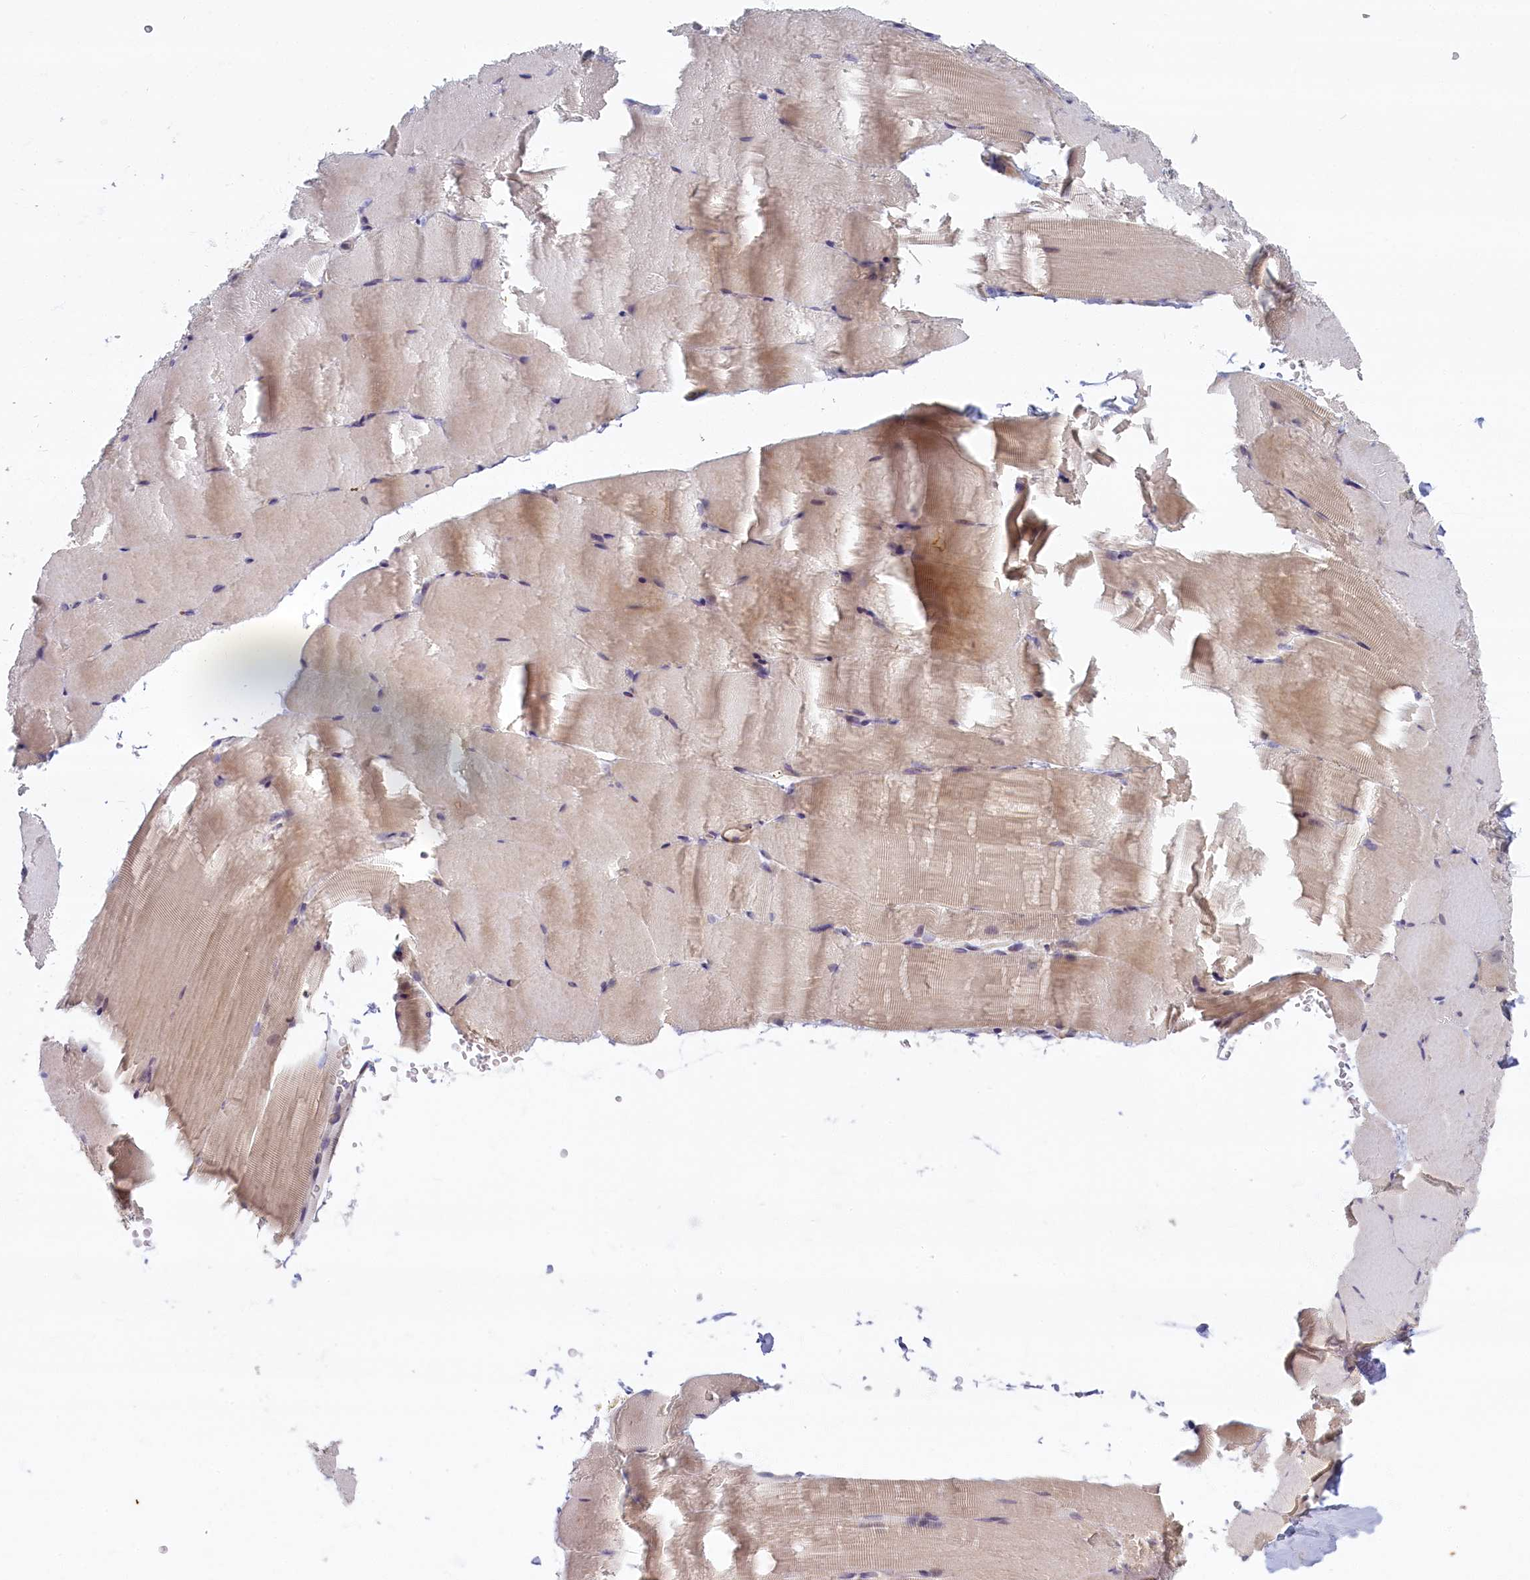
{"staining": {"intensity": "weak", "quantity": "<25%", "location": "cytoplasmic/membranous"}, "tissue": "skeletal muscle", "cell_type": "Myocytes", "image_type": "normal", "snomed": [{"axis": "morphology", "description": "Normal tissue, NOS"}, {"axis": "topography", "description": "Skeletal muscle"}, {"axis": "topography", "description": "Parathyroid gland"}], "caption": "This is a histopathology image of immunohistochemistry staining of normal skeletal muscle, which shows no positivity in myocytes. Brightfield microscopy of immunohistochemistry (IHC) stained with DAB (brown) and hematoxylin (blue), captured at high magnification.", "gene": "TRPM4", "patient": {"sex": "female", "age": 37}}